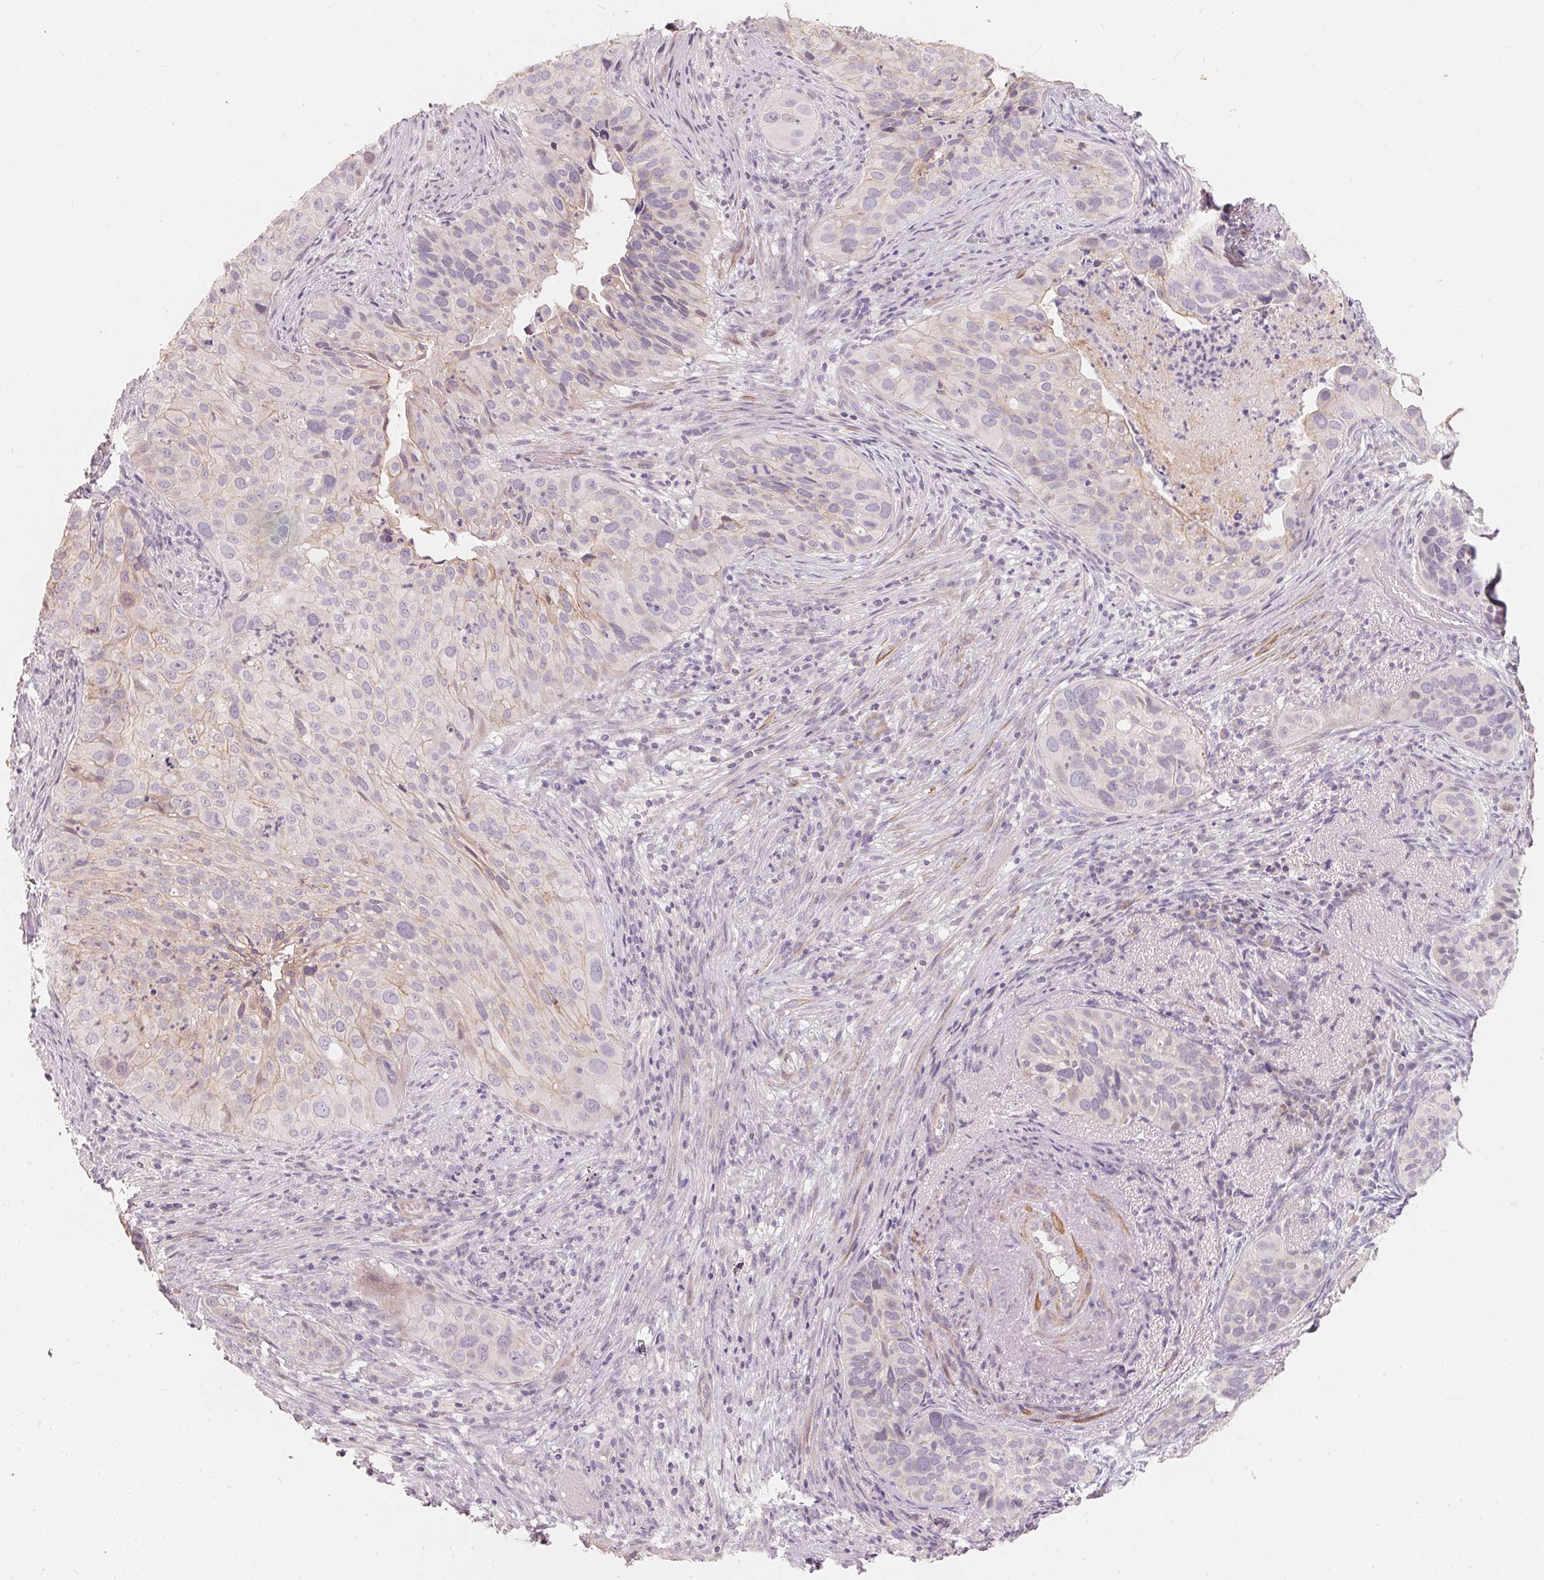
{"staining": {"intensity": "negative", "quantity": "none", "location": "none"}, "tissue": "cervical cancer", "cell_type": "Tumor cells", "image_type": "cancer", "snomed": [{"axis": "morphology", "description": "Squamous cell carcinoma, NOS"}, {"axis": "topography", "description": "Cervix"}], "caption": "The IHC photomicrograph has no significant positivity in tumor cells of cervical squamous cell carcinoma tissue. Brightfield microscopy of immunohistochemistry stained with DAB (3,3'-diaminobenzidine) (brown) and hematoxylin (blue), captured at high magnification.", "gene": "TP53AIP1", "patient": {"sex": "female", "age": 38}}